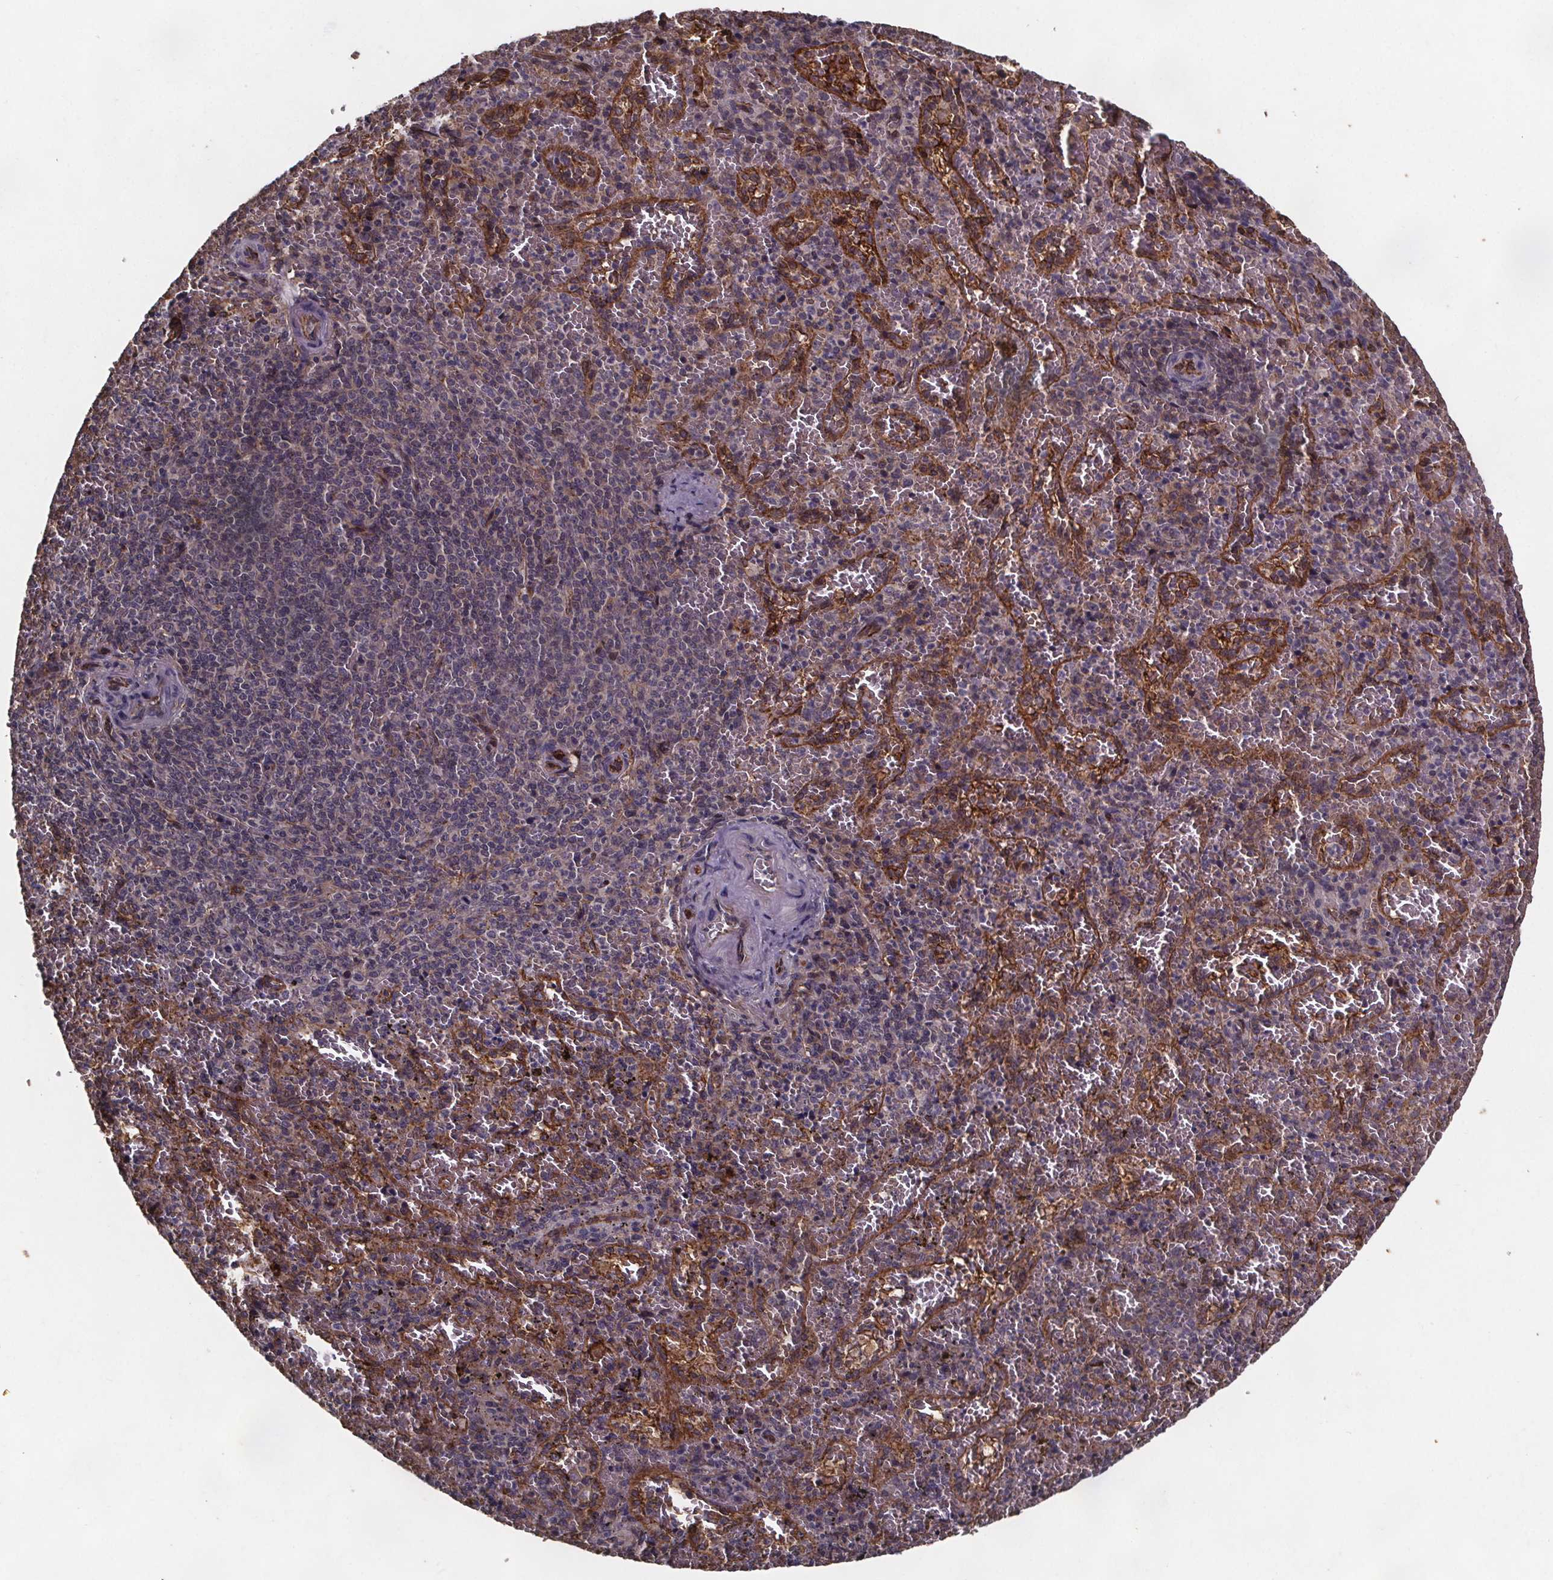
{"staining": {"intensity": "weak", "quantity": "<25%", "location": "cytoplasmic/membranous"}, "tissue": "spleen", "cell_type": "Cells in red pulp", "image_type": "normal", "snomed": [{"axis": "morphology", "description": "Normal tissue, NOS"}, {"axis": "topography", "description": "Spleen"}], "caption": "This is a image of immunohistochemistry (IHC) staining of normal spleen, which shows no expression in cells in red pulp. (DAB immunohistochemistry (IHC), high magnification).", "gene": "FASTKD3", "patient": {"sex": "female", "age": 50}}